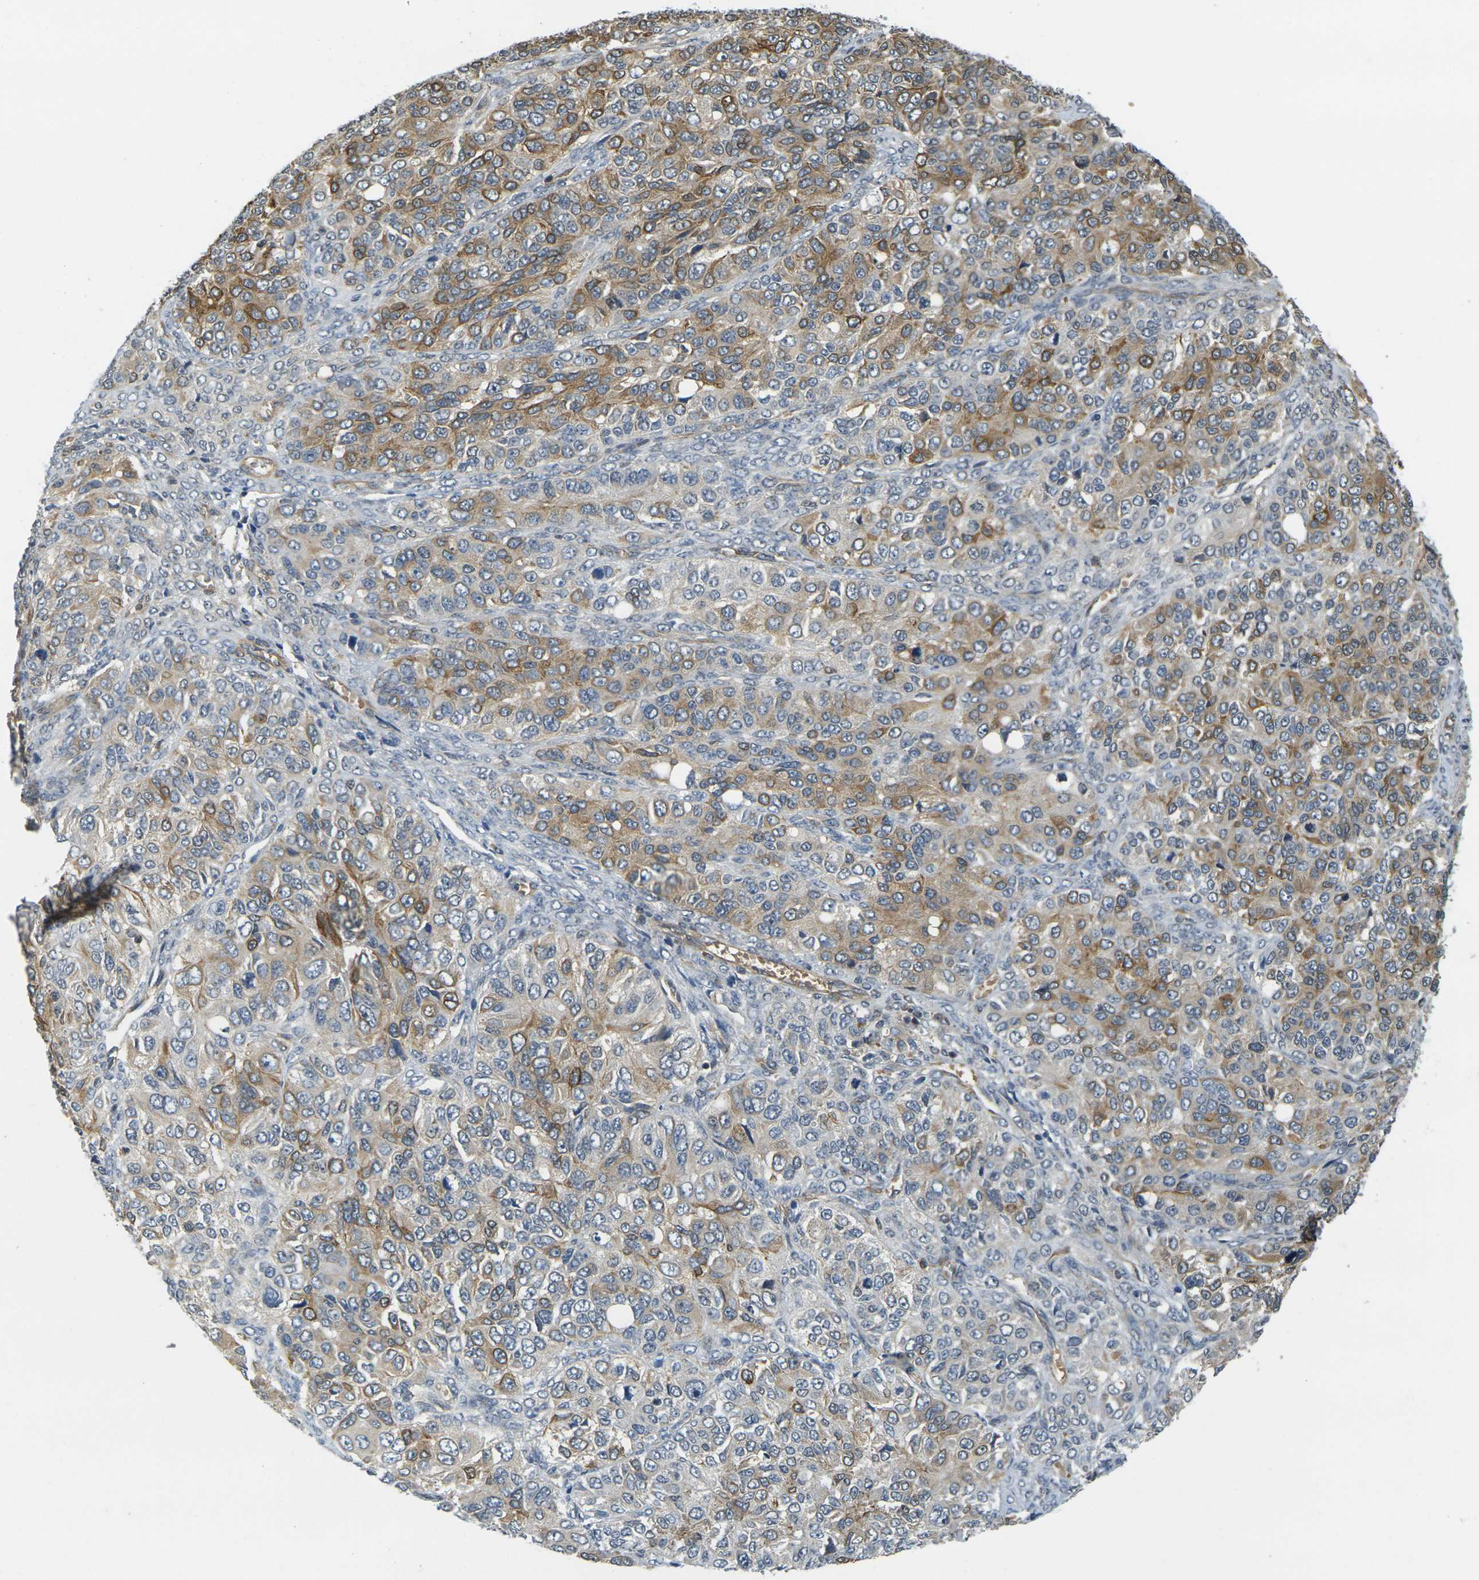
{"staining": {"intensity": "moderate", "quantity": "25%-75%", "location": "cytoplasmic/membranous"}, "tissue": "ovarian cancer", "cell_type": "Tumor cells", "image_type": "cancer", "snomed": [{"axis": "morphology", "description": "Carcinoma, endometroid"}, {"axis": "topography", "description": "Ovary"}], "caption": "Moderate cytoplasmic/membranous protein staining is appreciated in about 25%-75% of tumor cells in ovarian cancer.", "gene": "CAST", "patient": {"sex": "female", "age": 51}}